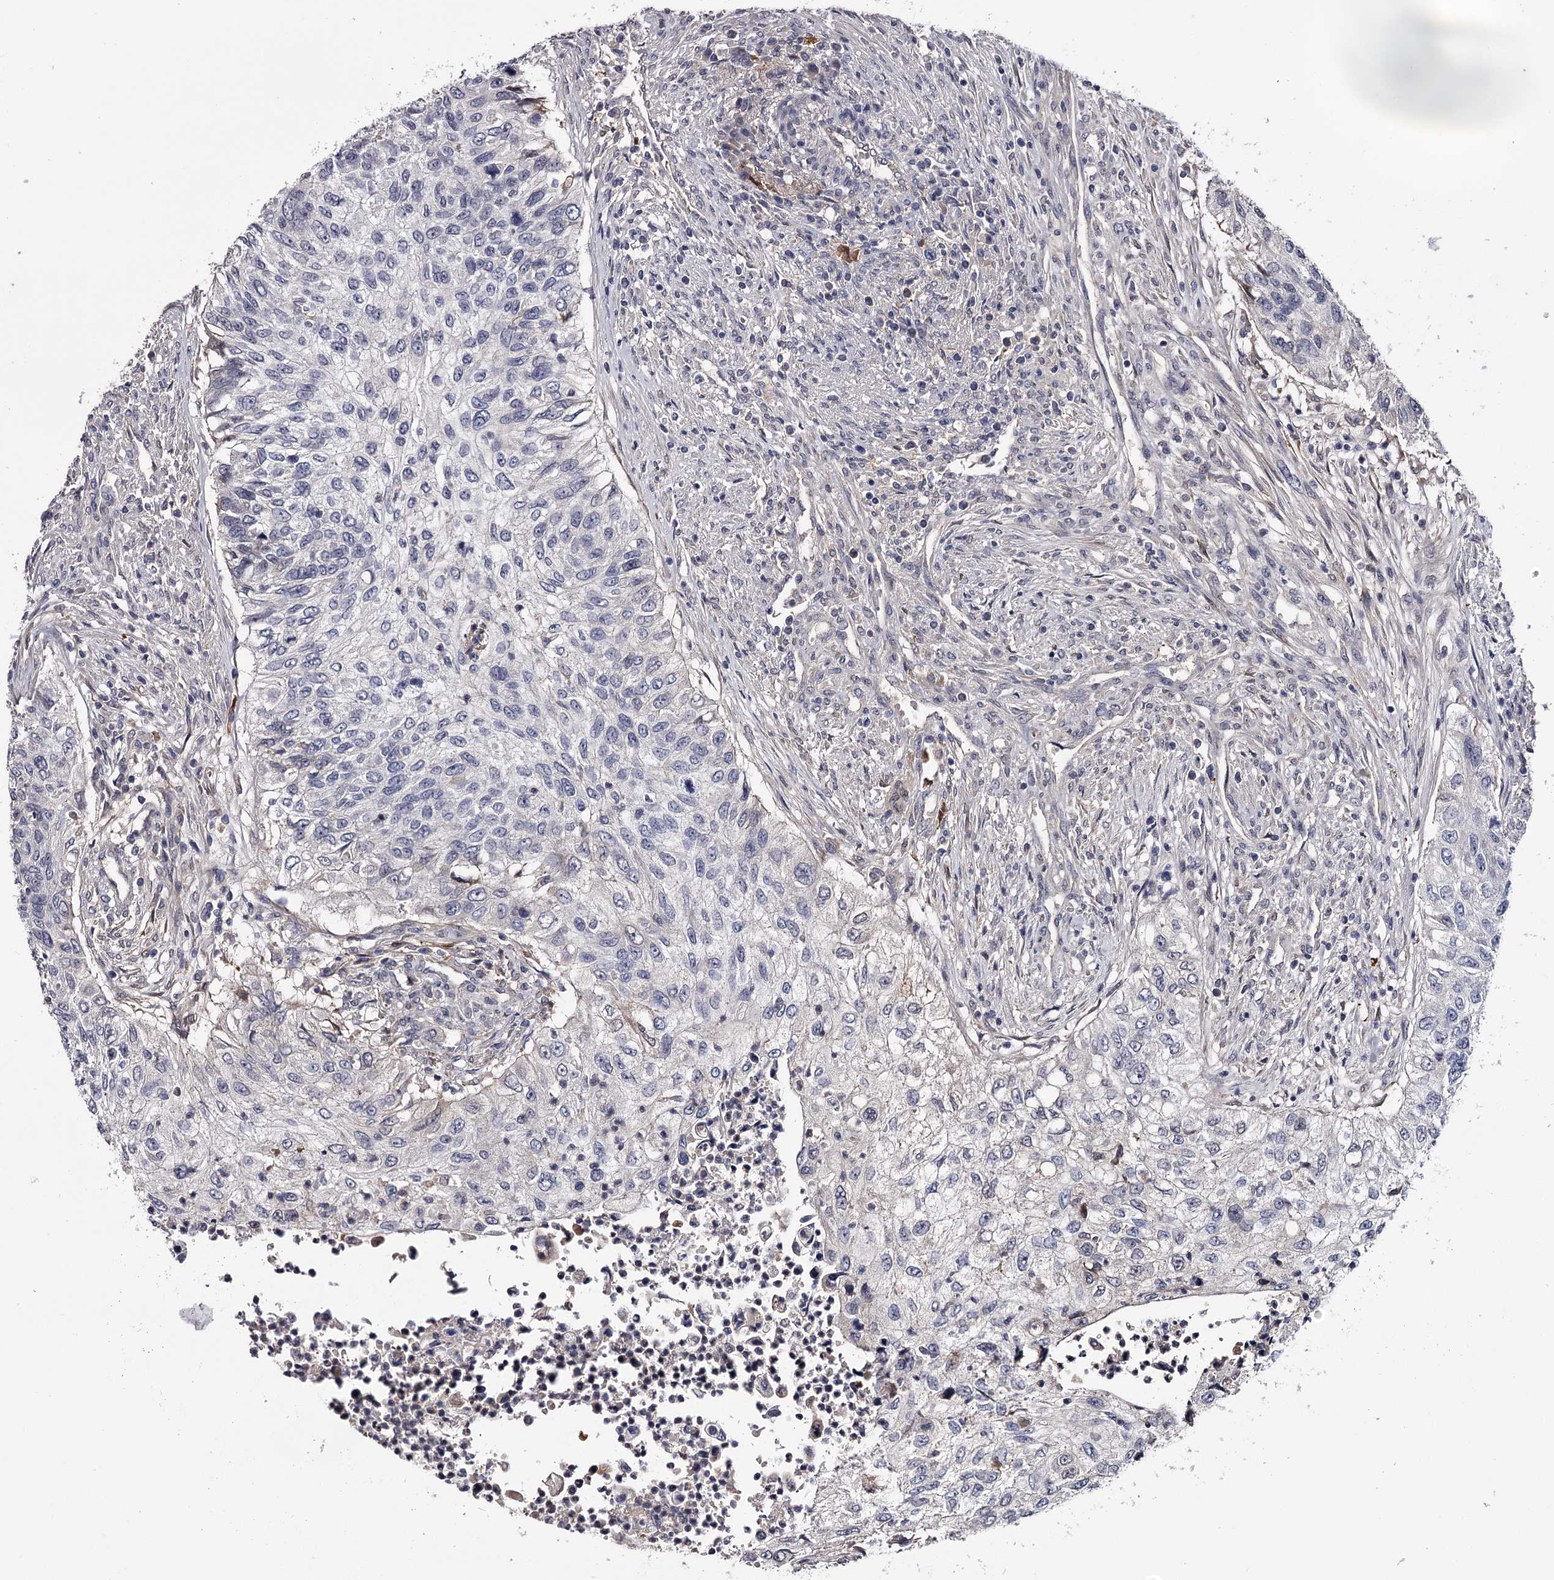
{"staining": {"intensity": "negative", "quantity": "none", "location": "none"}, "tissue": "urothelial cancer", "cell_type": "Tumor cells", "image_type": "cancer", "snomed": [{"axis": "morphology", "description": "Urothelial carcinoma, High grade"}, {"axis": "topography", "description": "Urinary bladder"}], "caption": "High-grade urothelial carcinoma was stained to show a protein in brown. There is no significant staining in tumor cells.", "gene": "GSTO1", "patient": {"sex": "female", "age": 60}}